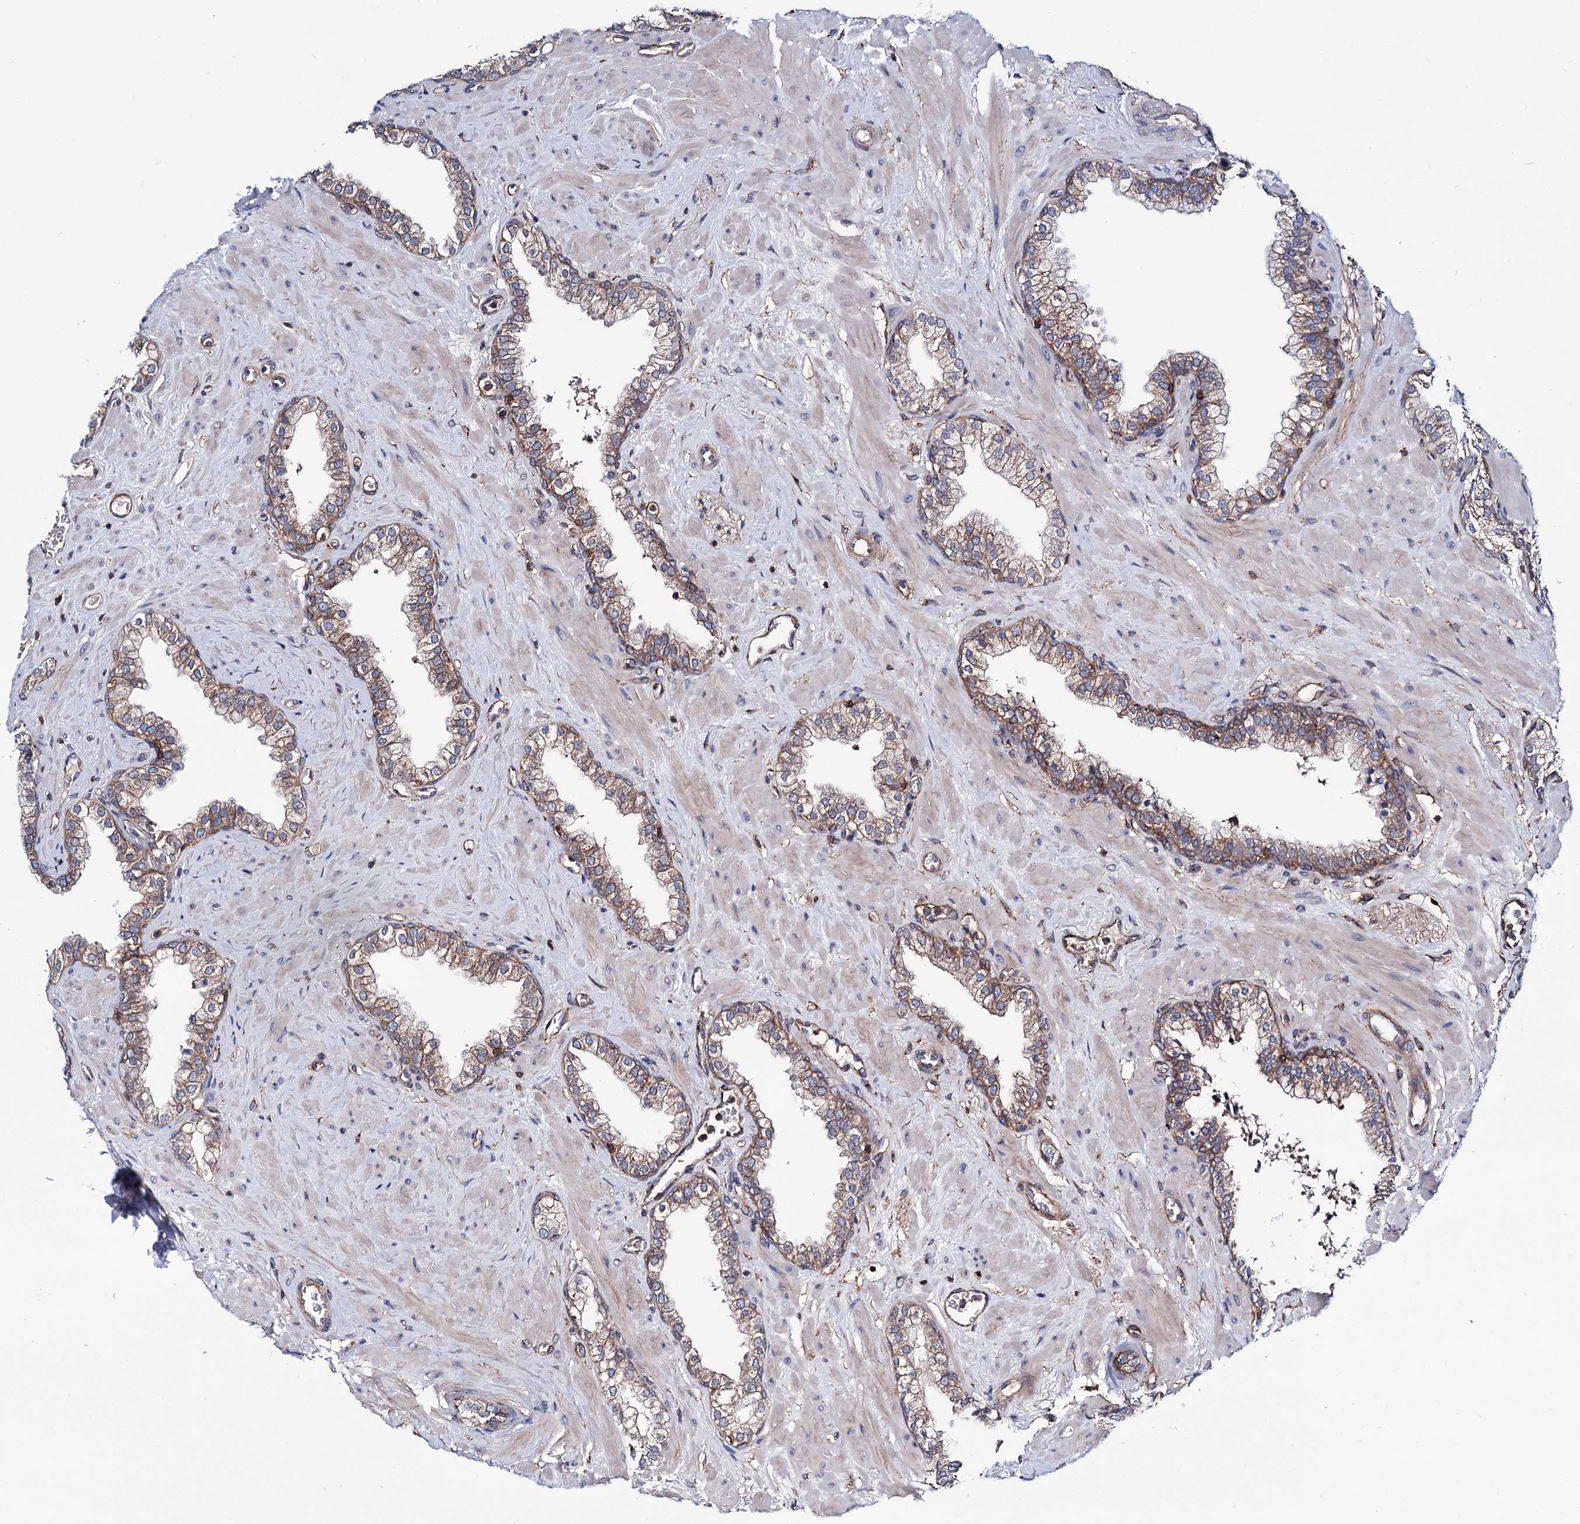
{"staining": {"intensity": "moderate", "quantity": ">75%", "location": "cytoplasmic/membranous"}, "tissue": "prostate", "cell_type": "Glandular cells", "image_type": "normal", "snomed": [{"axis": "morphology", "description": "Normal tissue, NOS"}, {"axis": "morphology", "description": "Urothelial carcinoma, Low grade"}, {"axis": "topography", "description": "Urinary bladder"}, {"axis": "topography", "description": "Prostate"}], "caption": "This is a micrograph of immunohistochemistry staining of normal prostate, which shows moderate positivity in the cytoplasmic/membranous of glandular cells.", "gene": "DEF6", "patient": {"sex": "male", "age": 60}}